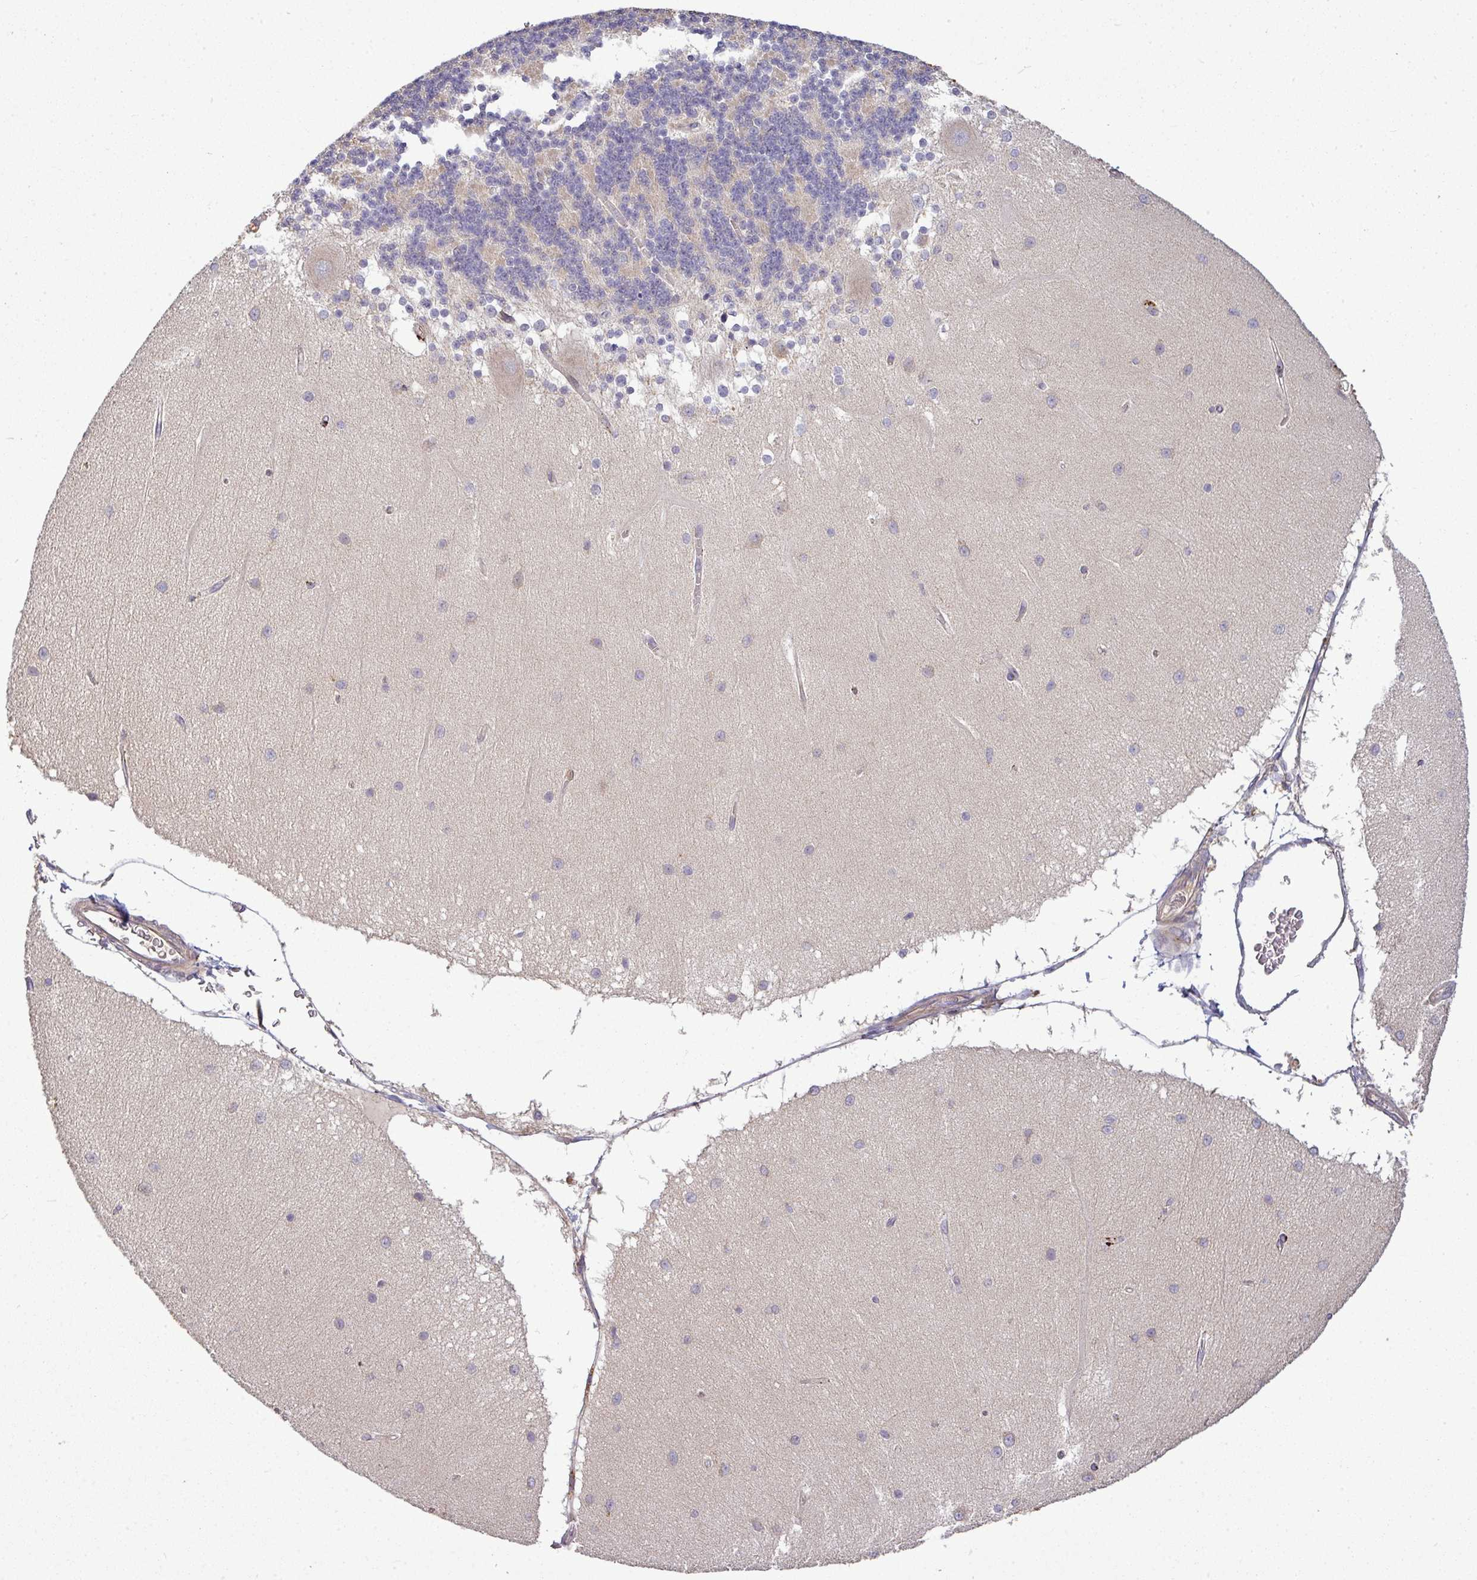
{"staining": {"intensity": "weak", "quantity": "25%-75%", "location": "cytoplasmic/membranous"}, "tissue": "cerebellum", "cell_type": "Cells in granular layer", "image_type": "normal", "snomed": [{"axis": "morphology", "description": "Normal tissue, NOS"}, {"axis": "topography", "description": "Cerebellum"}], "caption": "Cells in granular layer demonstrate low levels of weak cytoplasmic/membranous expression in approximately 25%-75% of cells in benign cerebellum.", "gene": "PAPLN", "patient": {"sex": "female", "age": 54}}